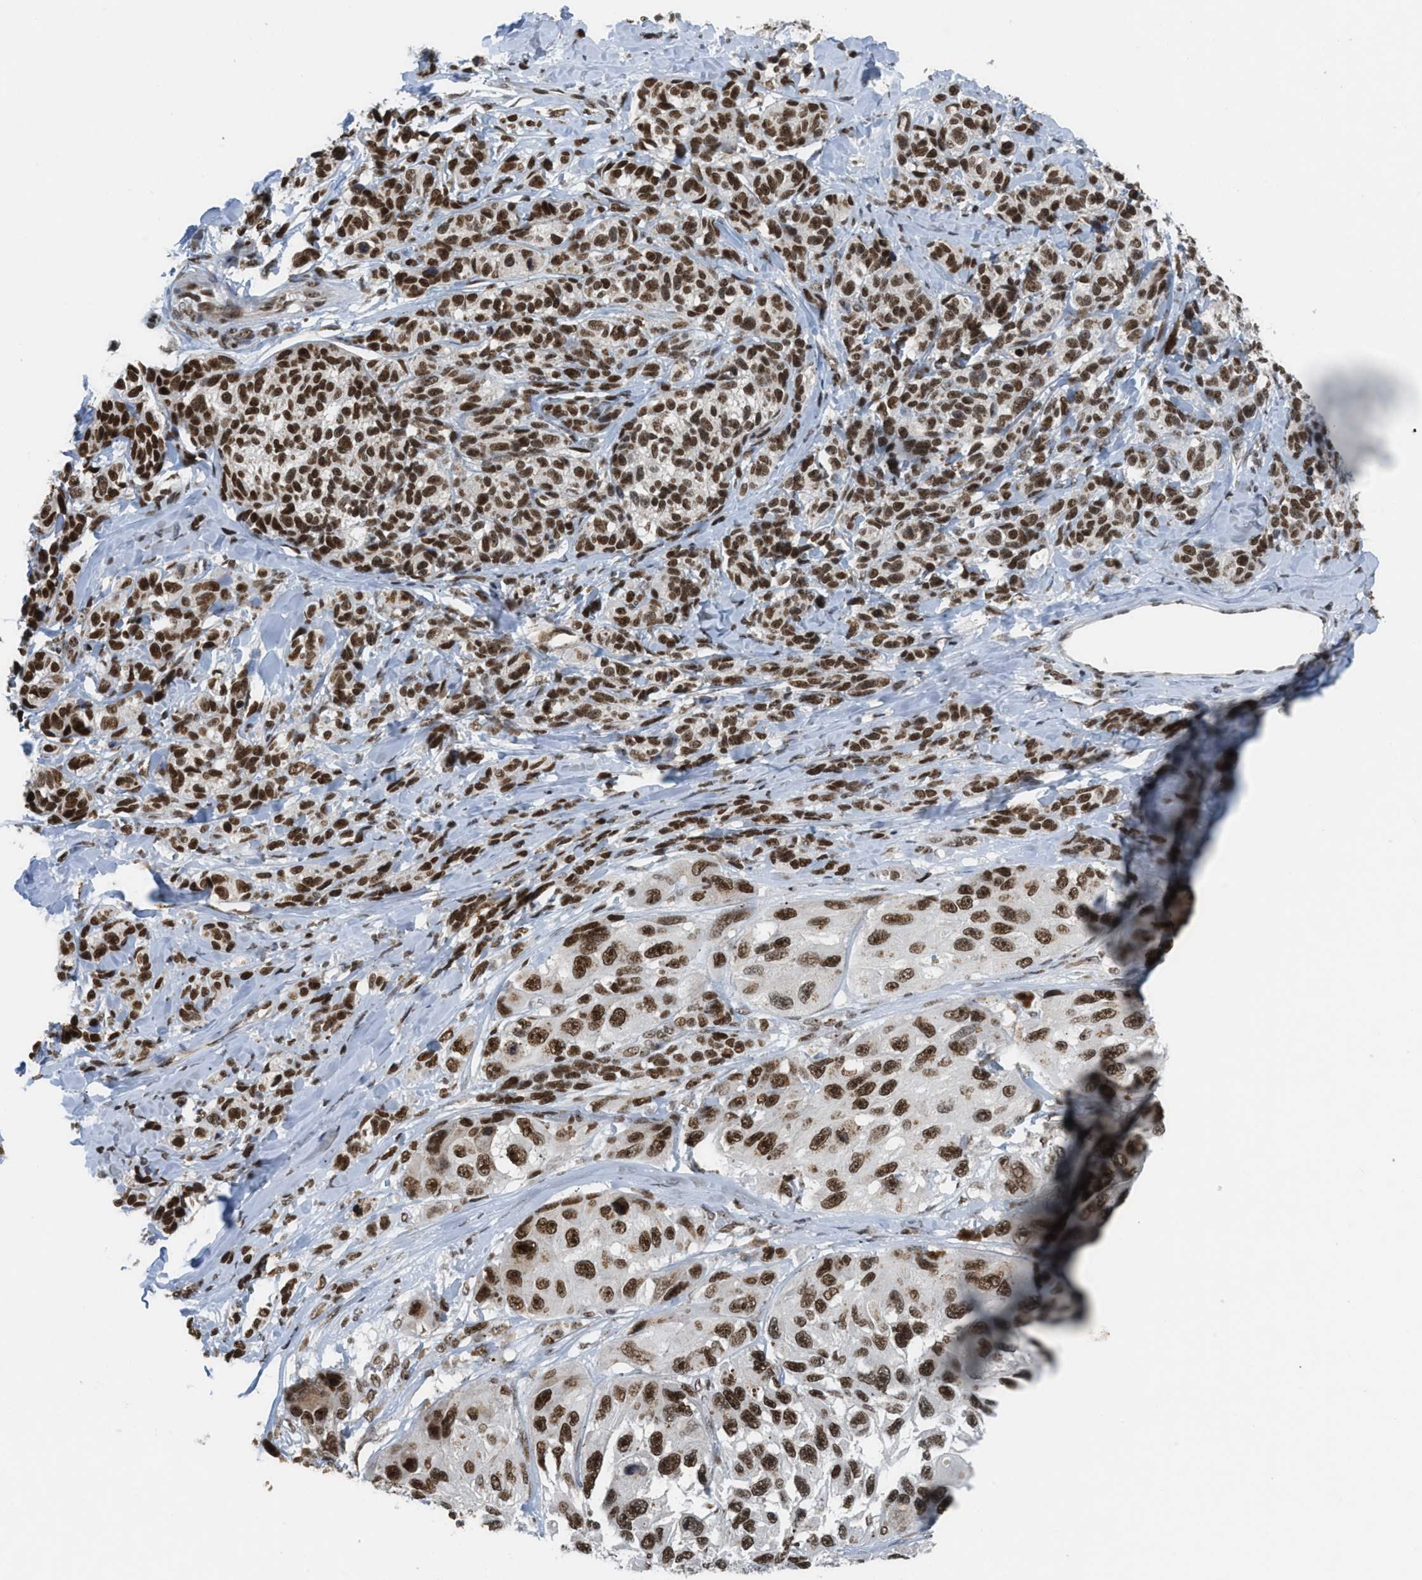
{"staining": {"intensity": "strong", "quantity": ">75%", "location": "nuclear"}, "tissue": "melanoma", "cell_type": "Tumor cells", "image_type": "cancer", "snomed": [{"axis": "morphology", "description": "Malignant melanoma, NOS"}, {"axis": "topography", "description": "Skin"}], "caption": "Human melanoma stained for a protein (brown) shows strong nuclear positive positivity in about >75% of tumor cells.", "gene": "RAD51B", "patient": {"sex": "female", "age": 73}}